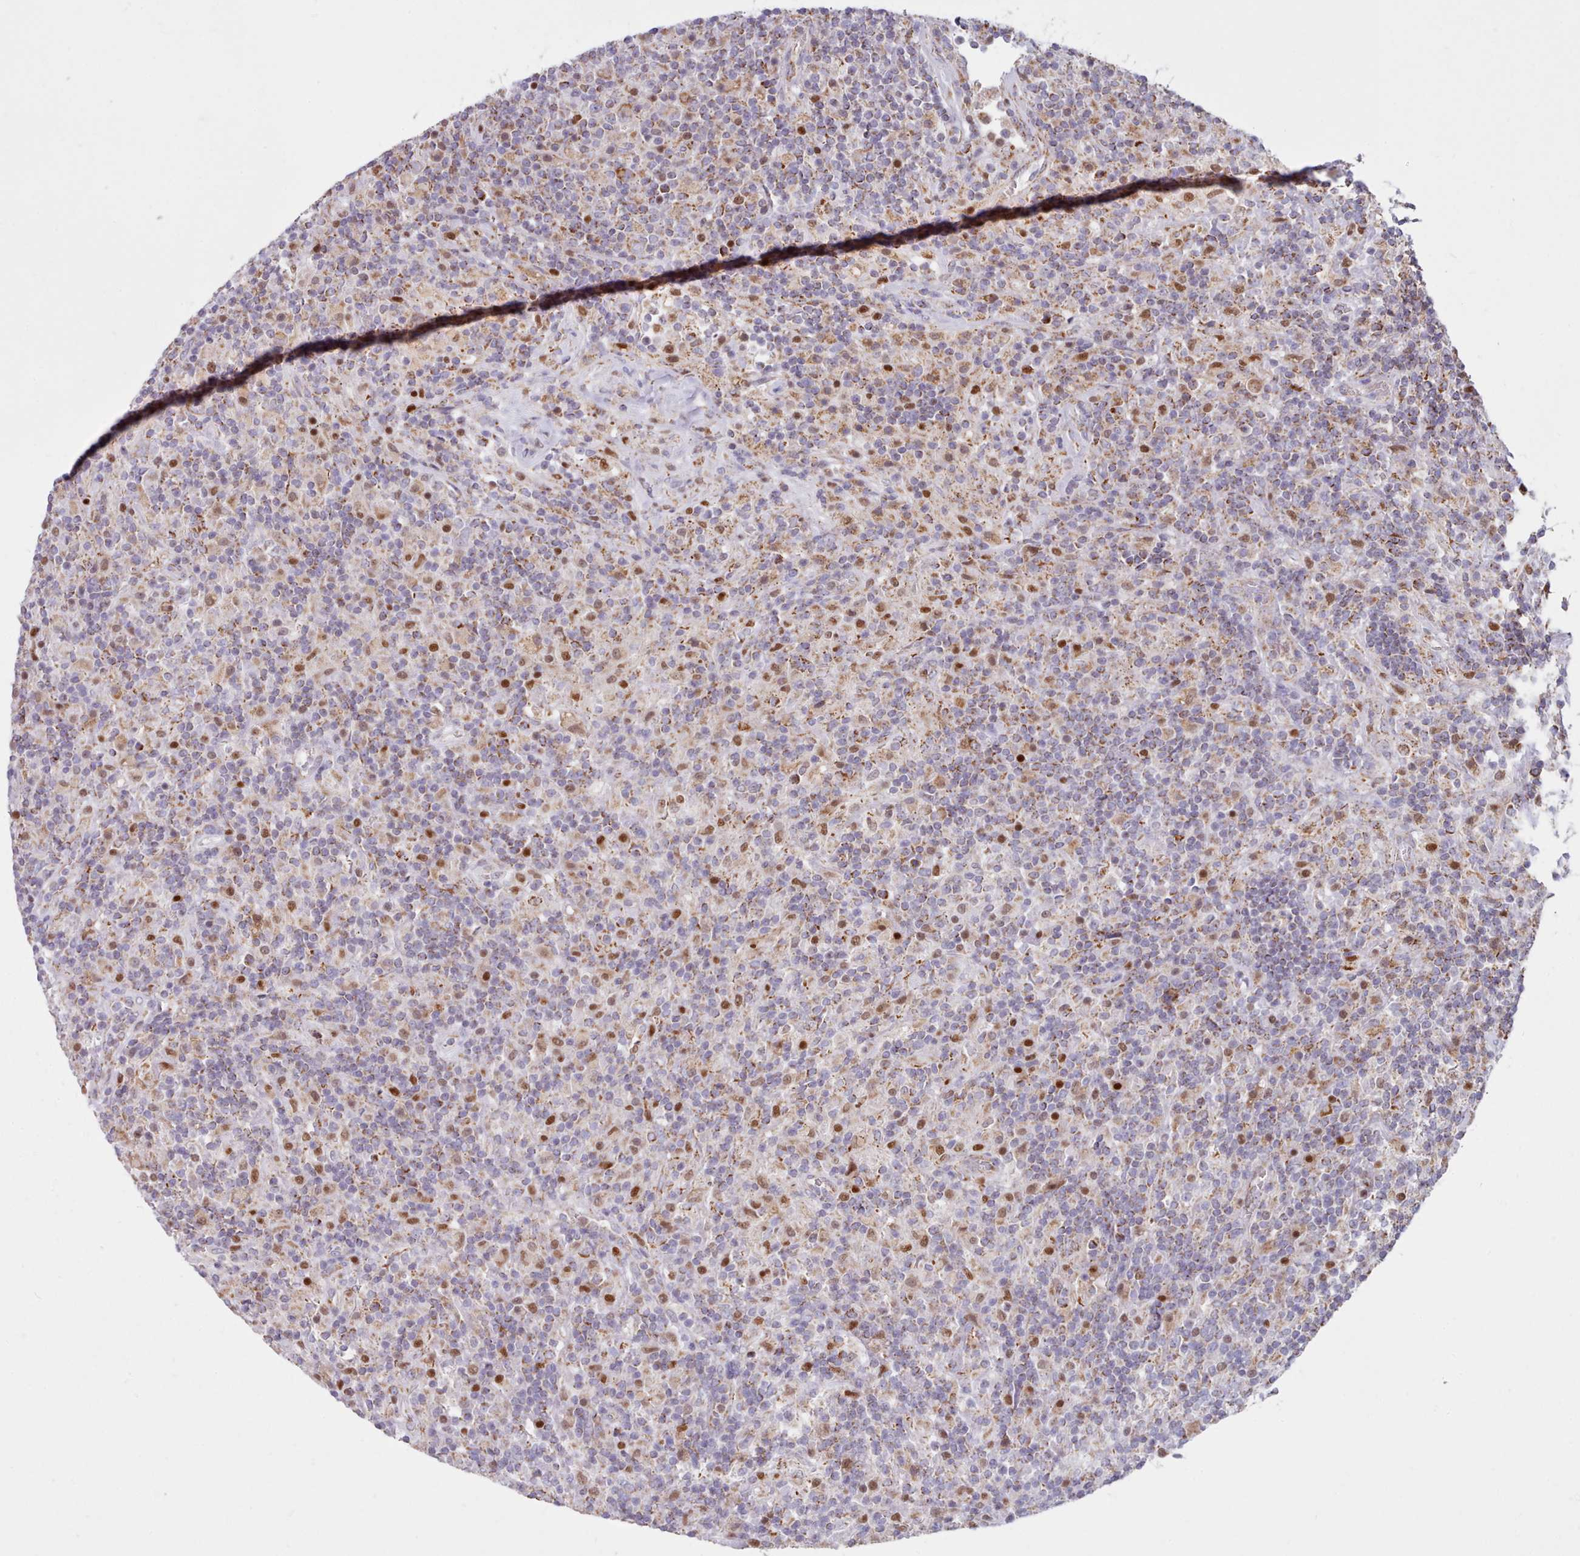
{"staining": {"intensity": "moderate", "quantity": ">75%", "location": "cytoplasmic/membranous"}, "tissue": "lymphoma", "cell_type": "Tumor cells", "image_type": "cancer", "snomed": [{"axis": "morphology", "description": "Hodgkin's disease, NOS"}, {"axis": "topography", "description": "Lymph node"}], "caption": "Lymphoma stained with immunohistochemistry (IHC) displays moderate cytoplasmic/membranous staining in about >75% of tumor cells.", "gene": "HSDL2", "patient": {"sex": "male", "age": 70}}